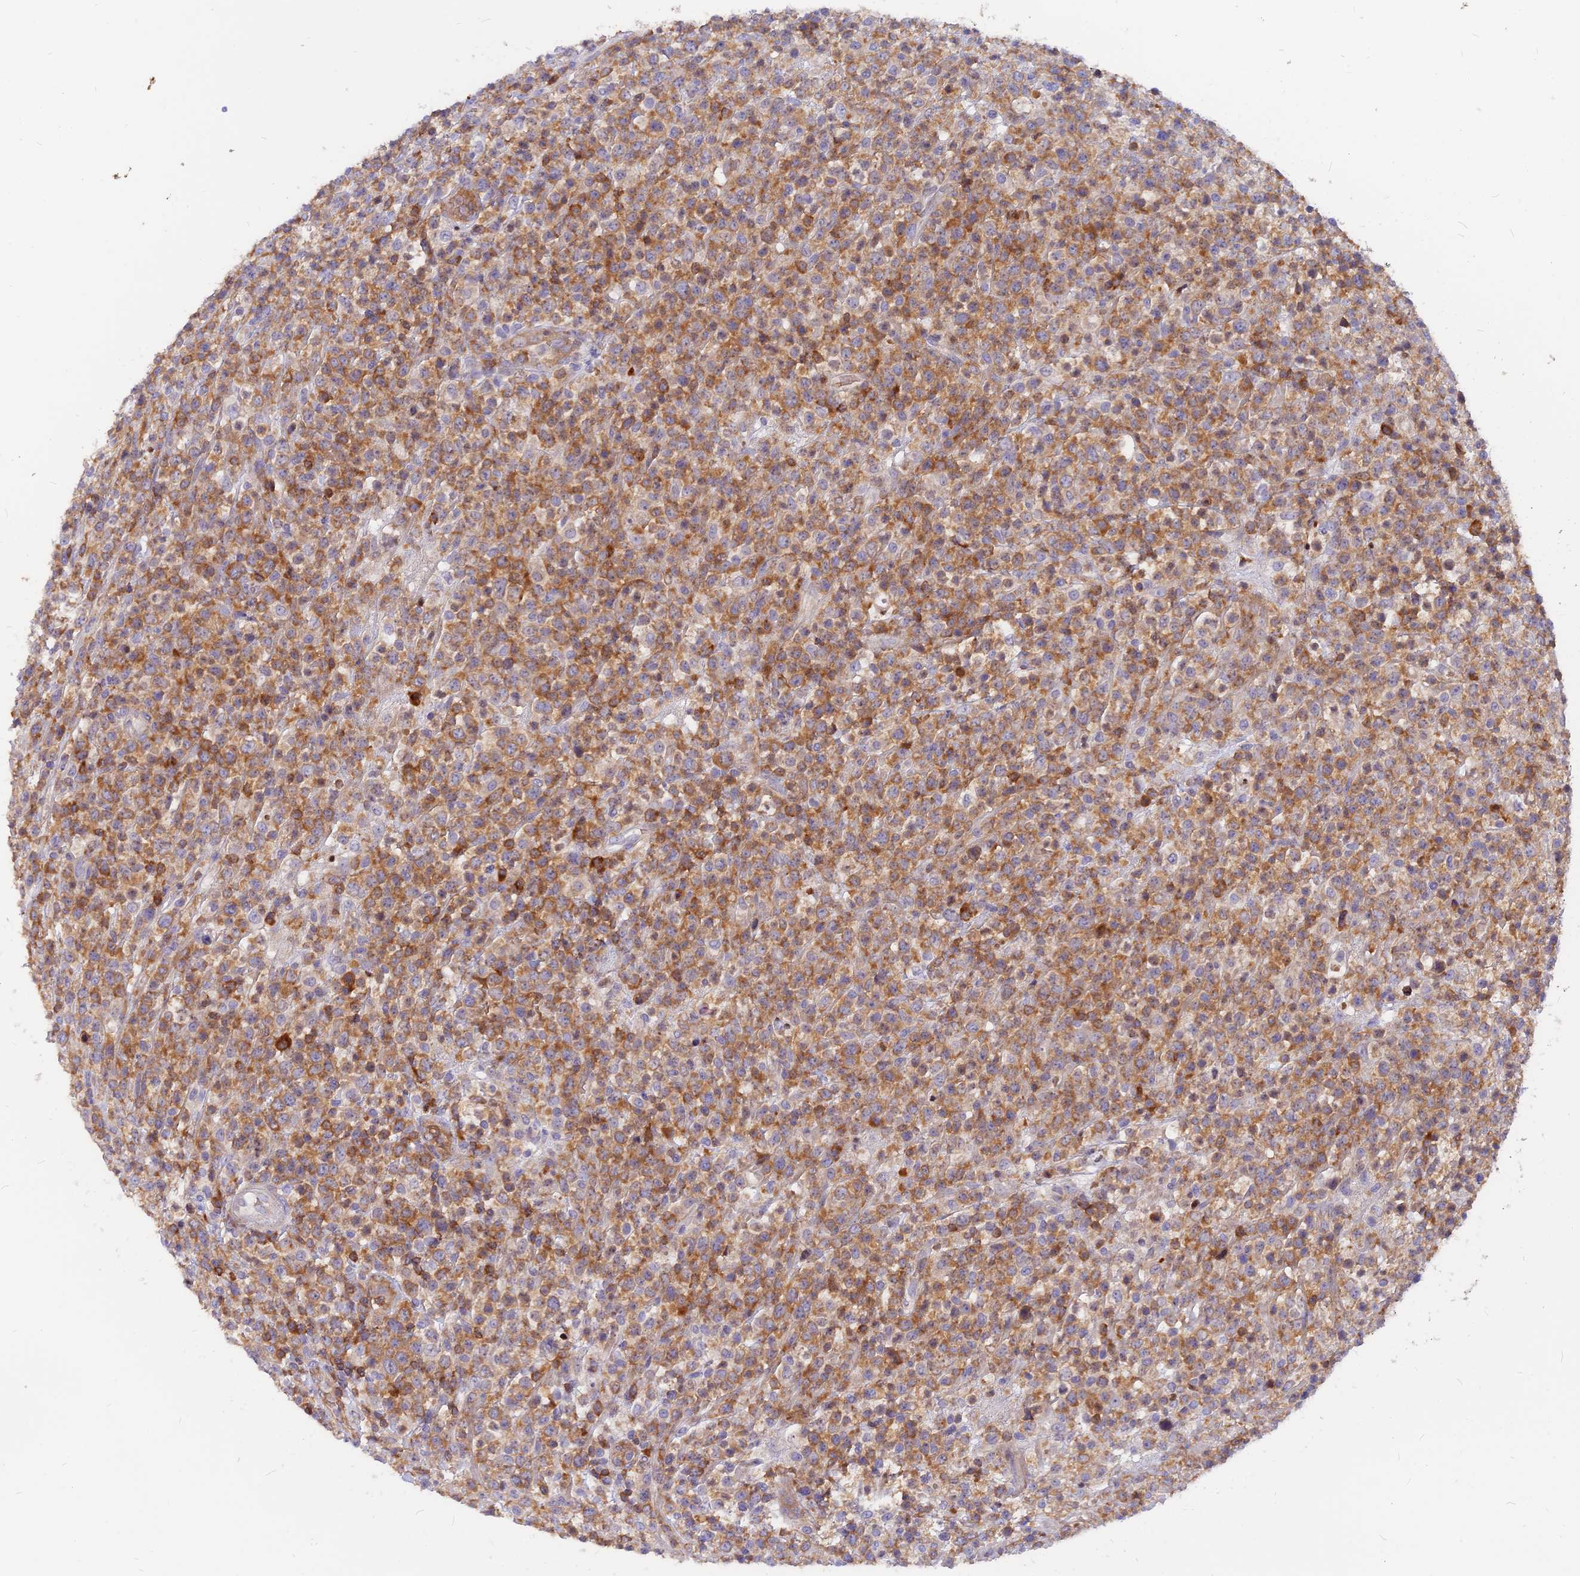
{"staining": {"intensity": "moderate", "quantity": ">75%", "location": "cytoplasmic/membranous"}, "tissue": "lymphoma", "cell_type": "Tumor cells", "image_type": "cancer", "snomed": [{"axis": "morphology", "description": "Malignant lymphoma, non-Hodgkin's type, High grade"}, {"axis": "topography", "description": "Colon"}], "caption": "Protein analysis of lymphoma tissue reveals moderate cytoplasmic/membranous positivity in approximately >75% of tumor cells.", "gene": "DENND2D", "patient": {"sex": "female", "age": 53}}